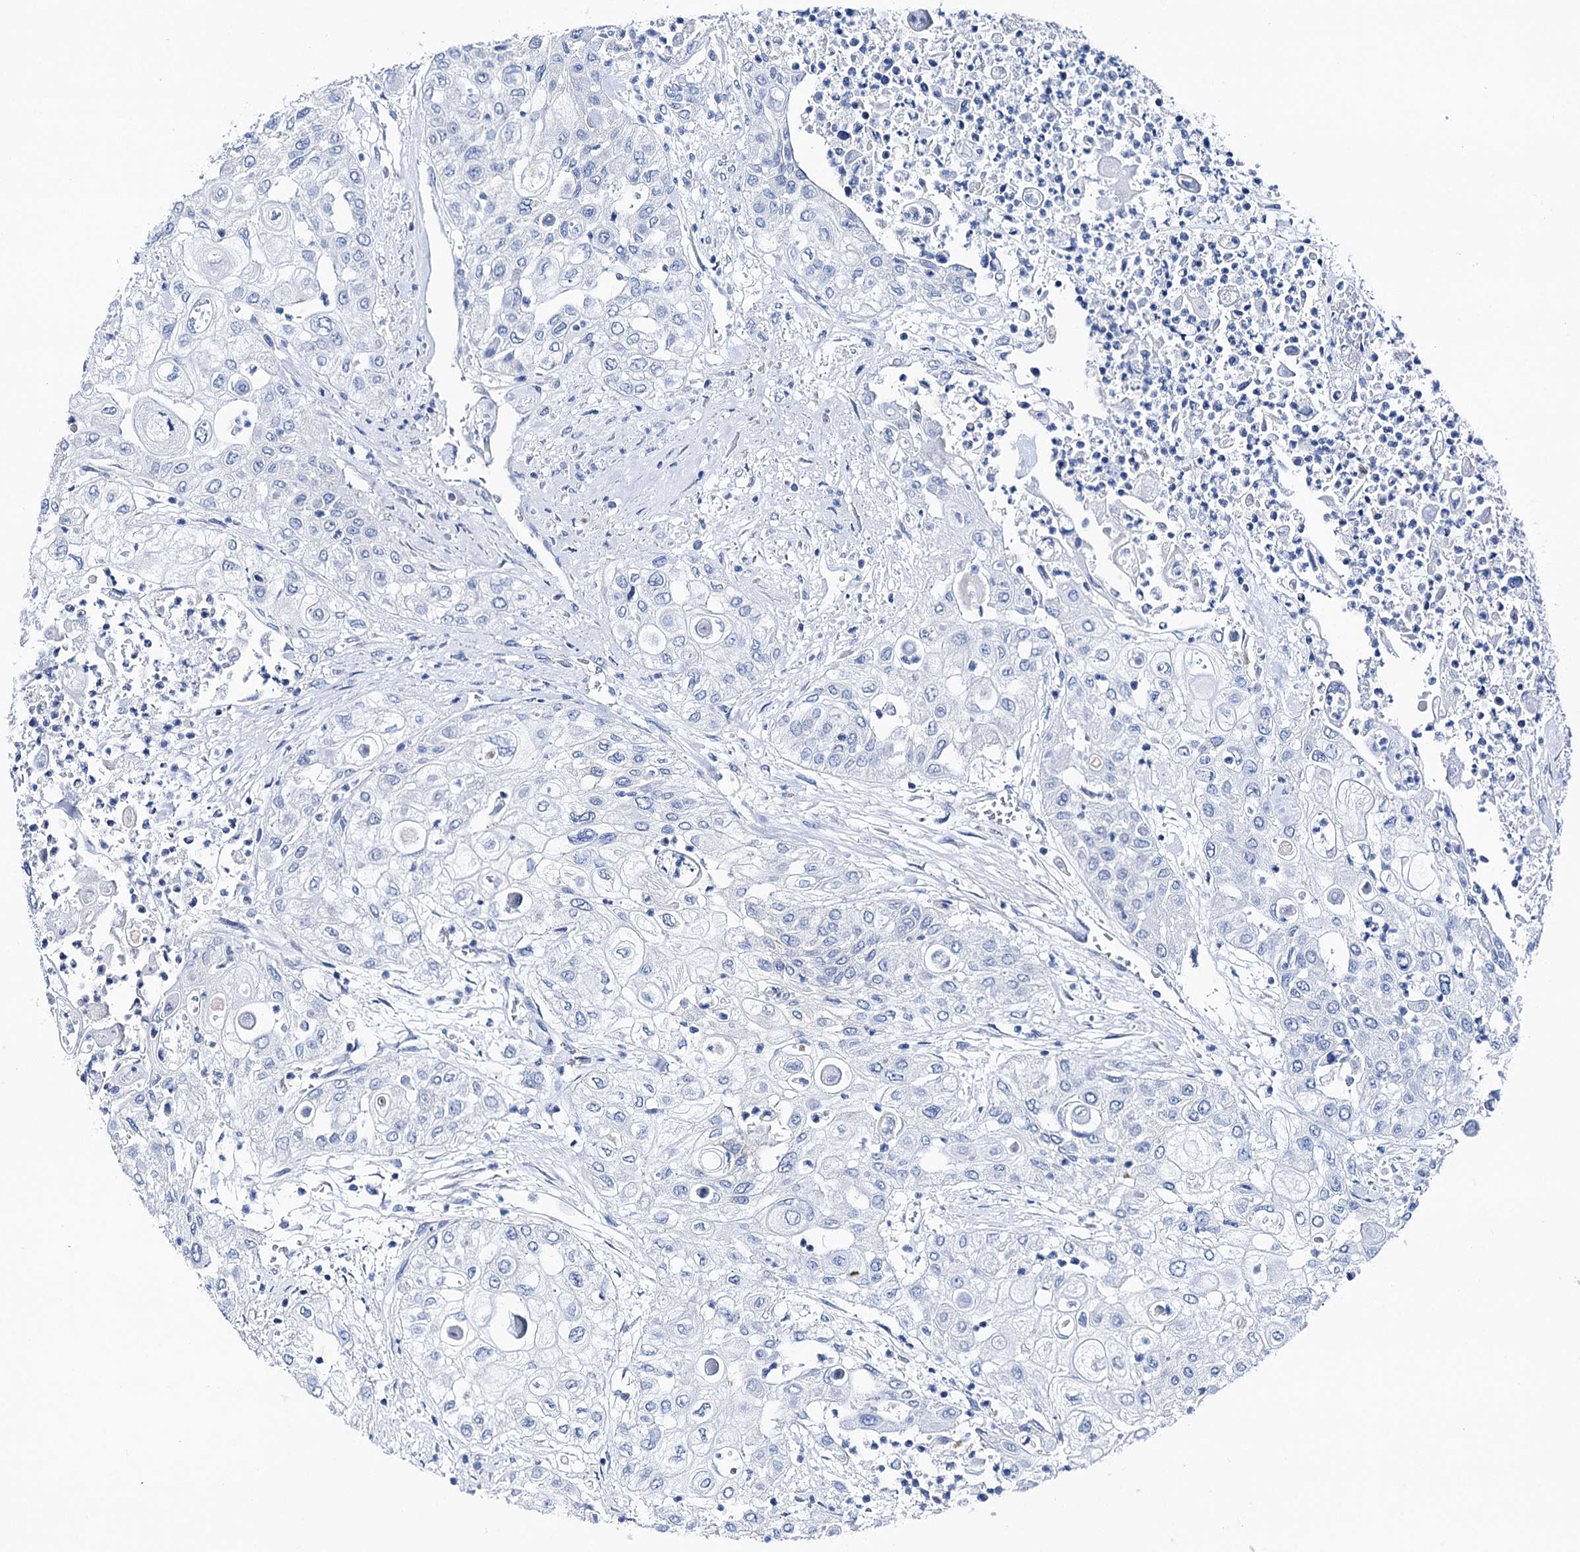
{"staining": {"intensity": "negative", "quantity": "none", "location": "none"}, "tissue": "urothelial cancer", "cell_type": "Tumor cells", "image_type": "cancer", "snomed": [{"axis": "morphology", "description": "Urothelial carcinoma, High grade"}, {"axis": "topography", "description": "Urinary bladder"}], "caption": "The immunohistochemistry image has no significant expression in tumor cells of urothelial cancer tissue.", "gene": "SHROOM1", "patient": {"sex": "female", "age": 79}}